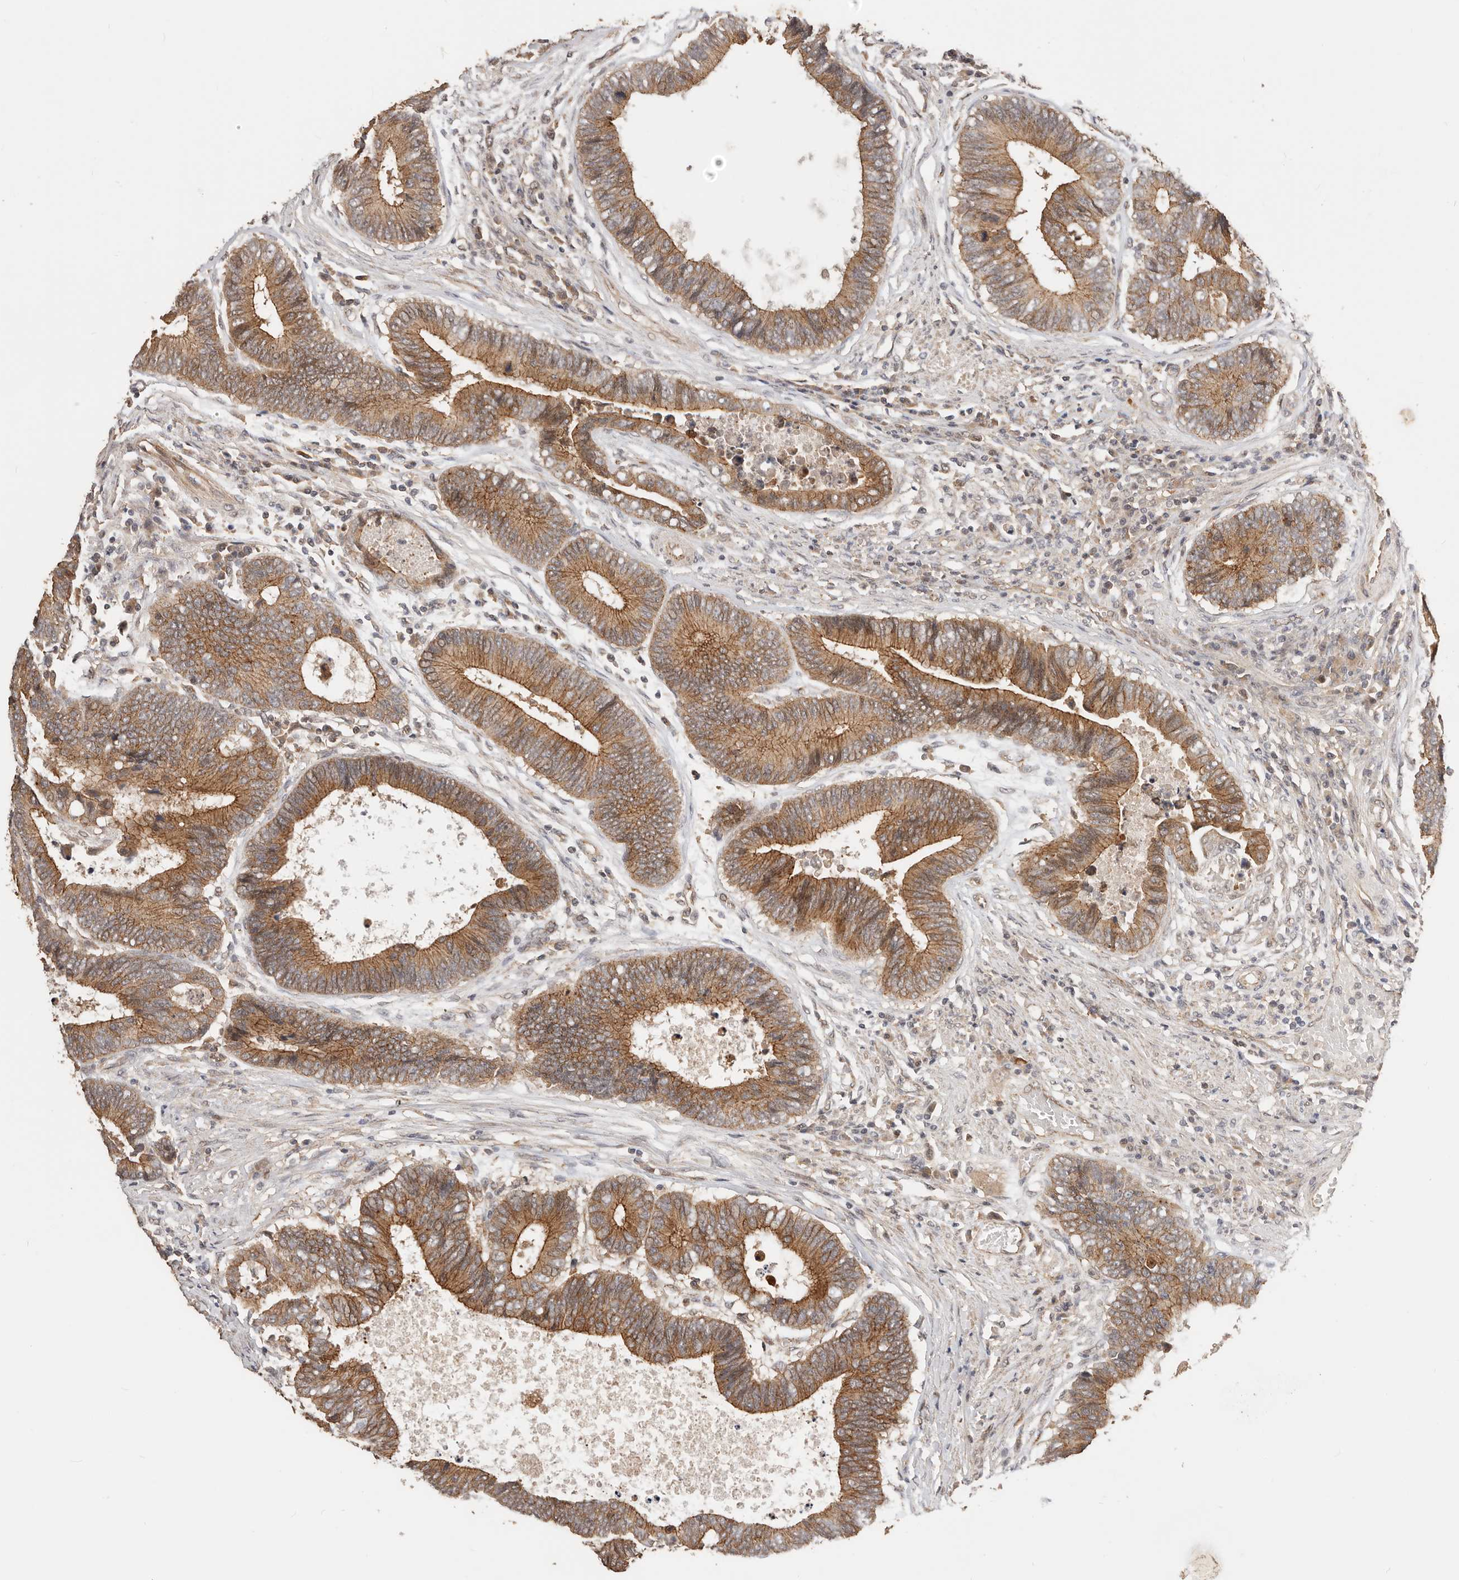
{"staining": {"intensity": "moderate", "quantity": ">75%", "location": "cytoplasmic/membranous"}, "tissue": "colorectal cancer", "cell_type": "Tumor cells", "image_type": "cancer", "snomed": [{"axis": "morphology", "description": "Adenocarcinoma, NOS"}, {"axis": "topography", "description": "Rectum"}], "caption": "The immunohistochemical stain highlights moderate cytoplasmic/membranous positivity in tumor cells of colorectal adenocarcinoma tissue.", "gene": "AFDN", "patient": {"sex": "male", "age": 84}}